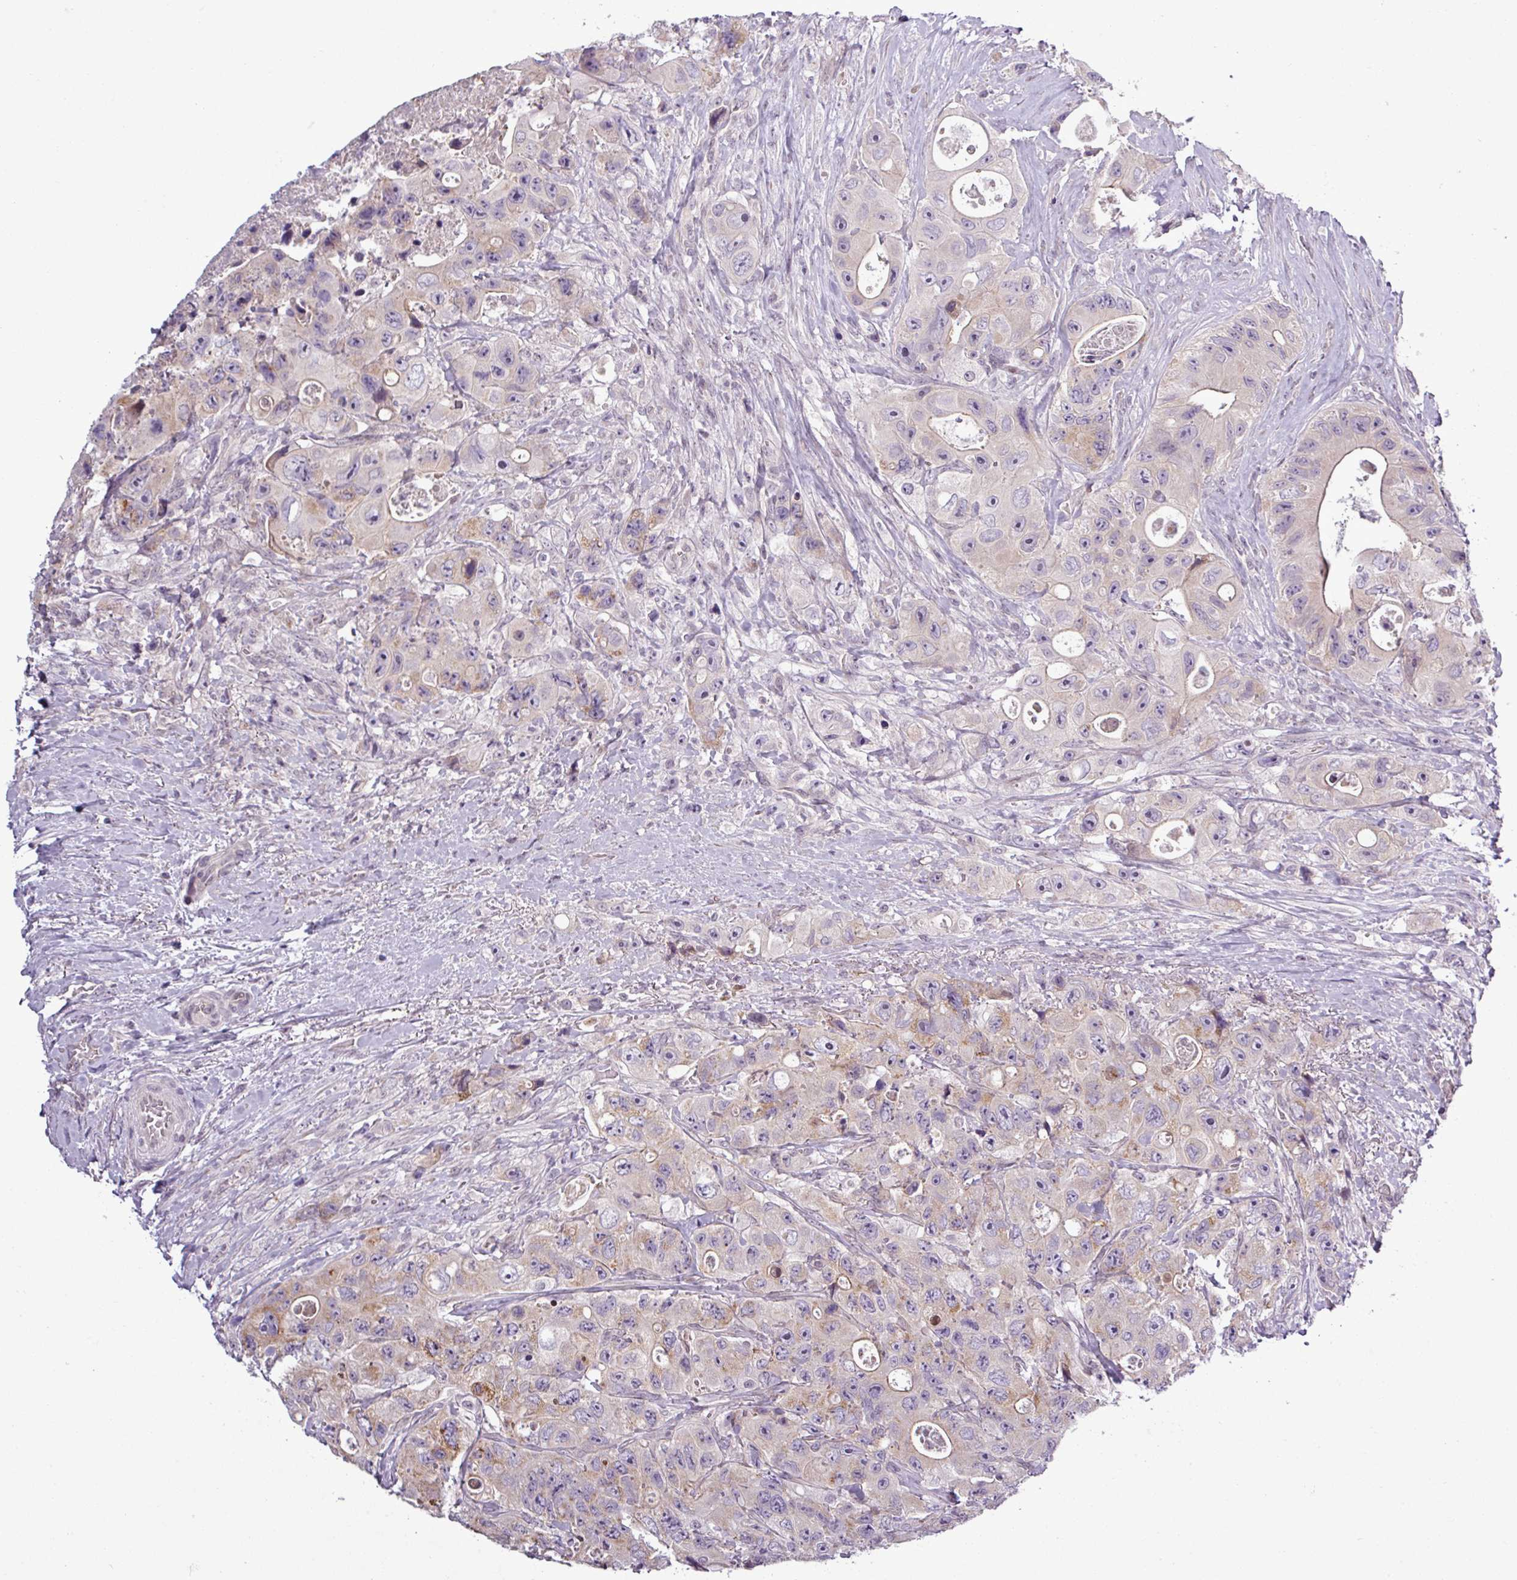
{"staining": {"intensity": "negative", "quantity": "none", "location": "none"}, "tissue": "colorectal cancer", "cell_type": "Tumor cells", "image_type": "cancer", "snomed": [{"axis": "morphology", "description": "Adenocarcinoma, NOS"}, {"axis": "topography", "description": "Colon"}], "caption": "Immunohistochemistry image of adenocarcinoma (colorectal) stained for a protein (brown), which demonstrates no expression in tumor cells.", "gene": "GPT2", "patient": {"sex": "female", "age": 46}}